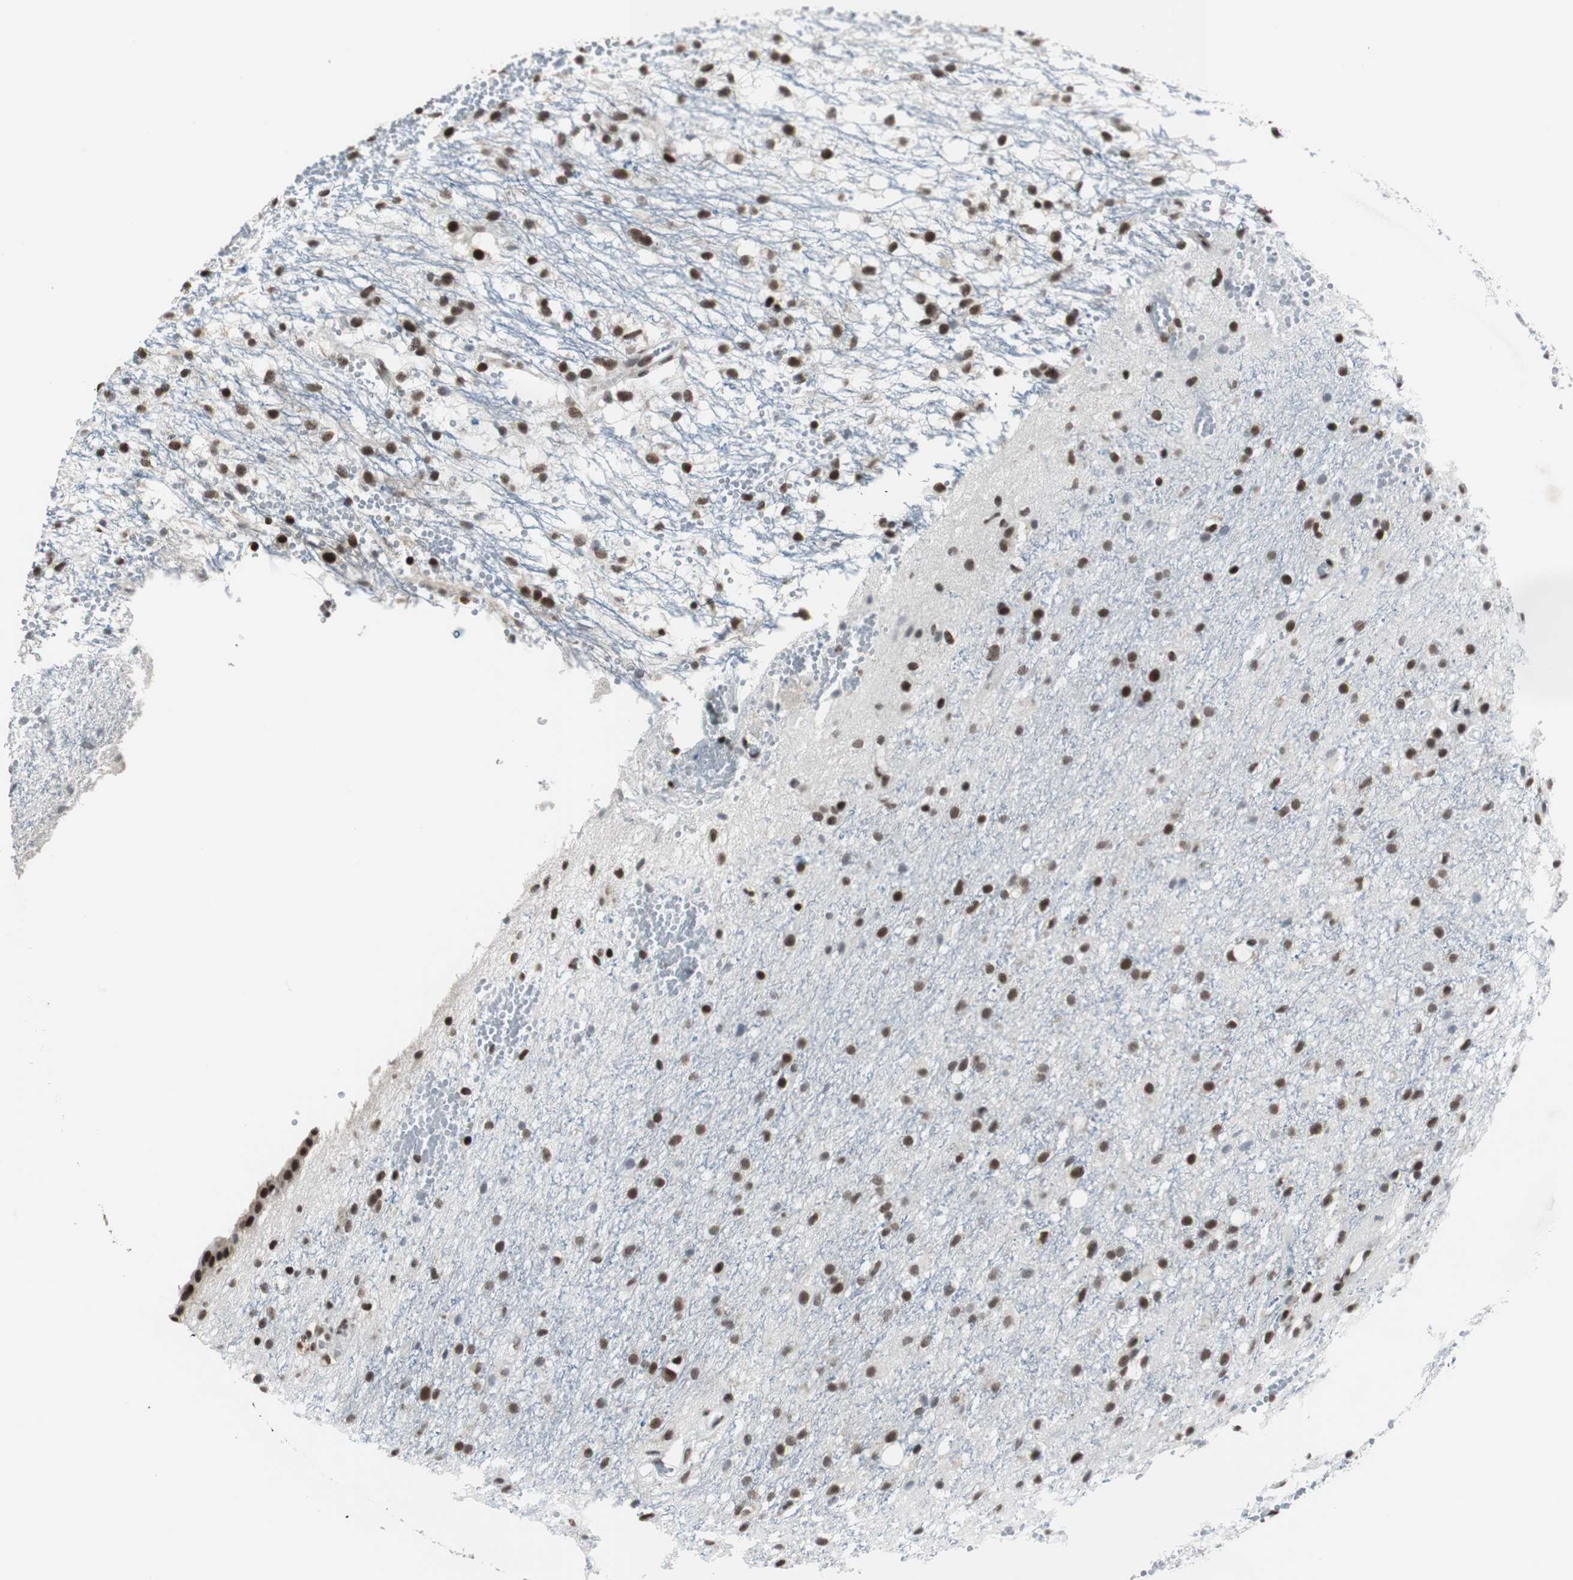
{"staining": {"intensity": "strong", "quantity": ">75%", "location": "nuclear"}, "tissue": "glioma", "cell_type": "Tumor cells", "image_type": "cancer", "snomed": [{"axis": "morphology", "description": "Glioma, malignant, High grade"}, {"axis": "topography", "description": "Brain"}], "caption": "IHC micrograph of neoplastic tissue: high-grade glioma (malignant) stained using immunohistochemistry exhibits high levels of strong protein expression localized specifically in the nuclear of tumor cells, appearing as a nuclear brown color.", "gene": "CDK9", "patient": {"sex": "female", "age": 59}}